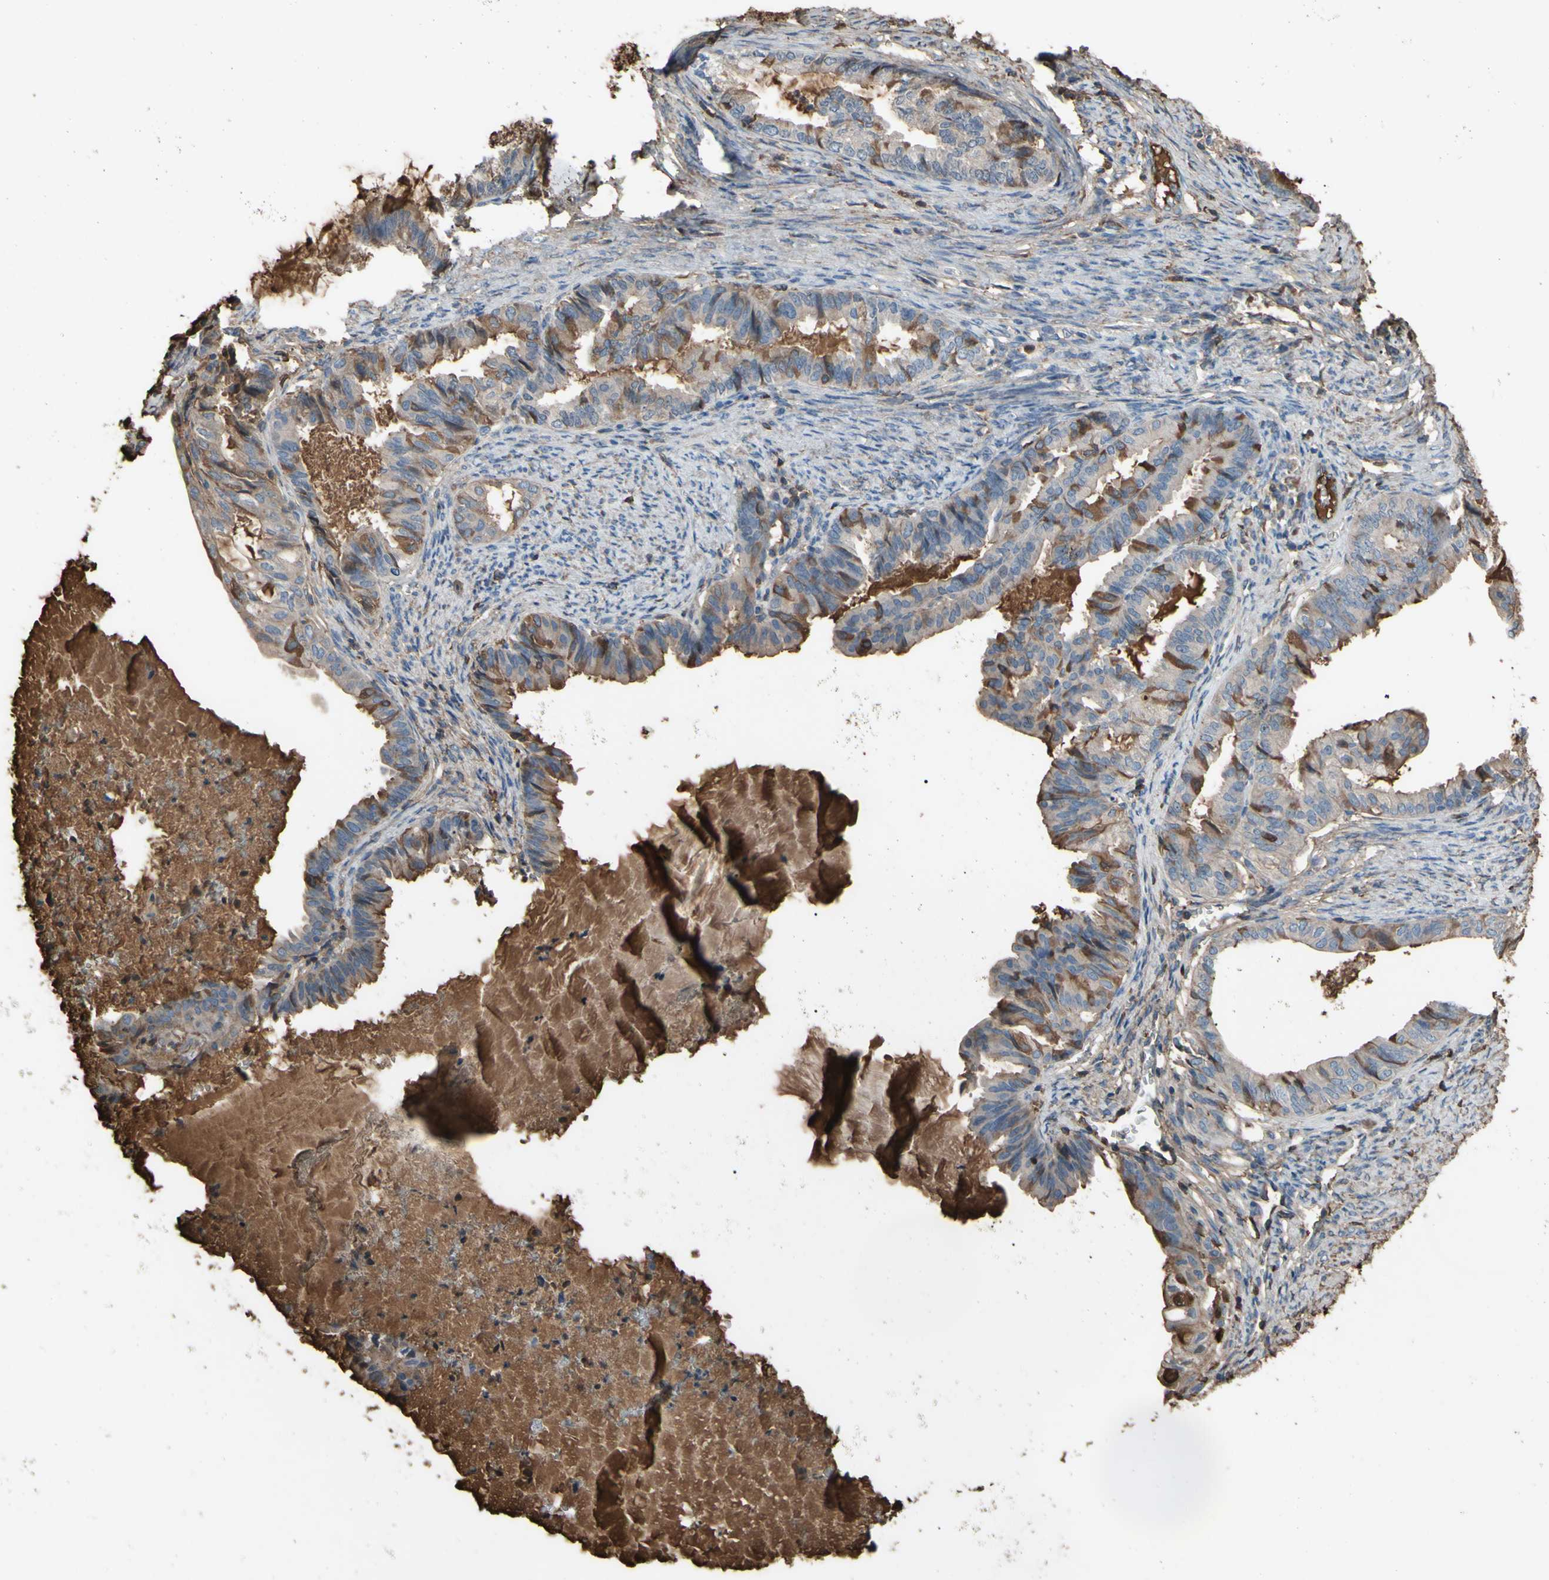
{"staining": {"intensity": "weak", "quantity": "25%-75%", "location": "cytoplasmic/membranous"}, "tissue": "endometrial cancer", "cell_type": "Tumor cells", "image_type": "cancer", "snomed": [{"axis": "morphology", "description": "Adenocarcinoma, NOS"}, {"axis": "topography", "description": "Endometrium"}], "caption": "Weak cytoplasmic/membranous staining for a protein is appreciated in about 25%-75% of tumor cells of endometrial adenocarcinoma using IHC.", "gene": "PTGDS", "patient": {"sex": "female", "age": 86}}